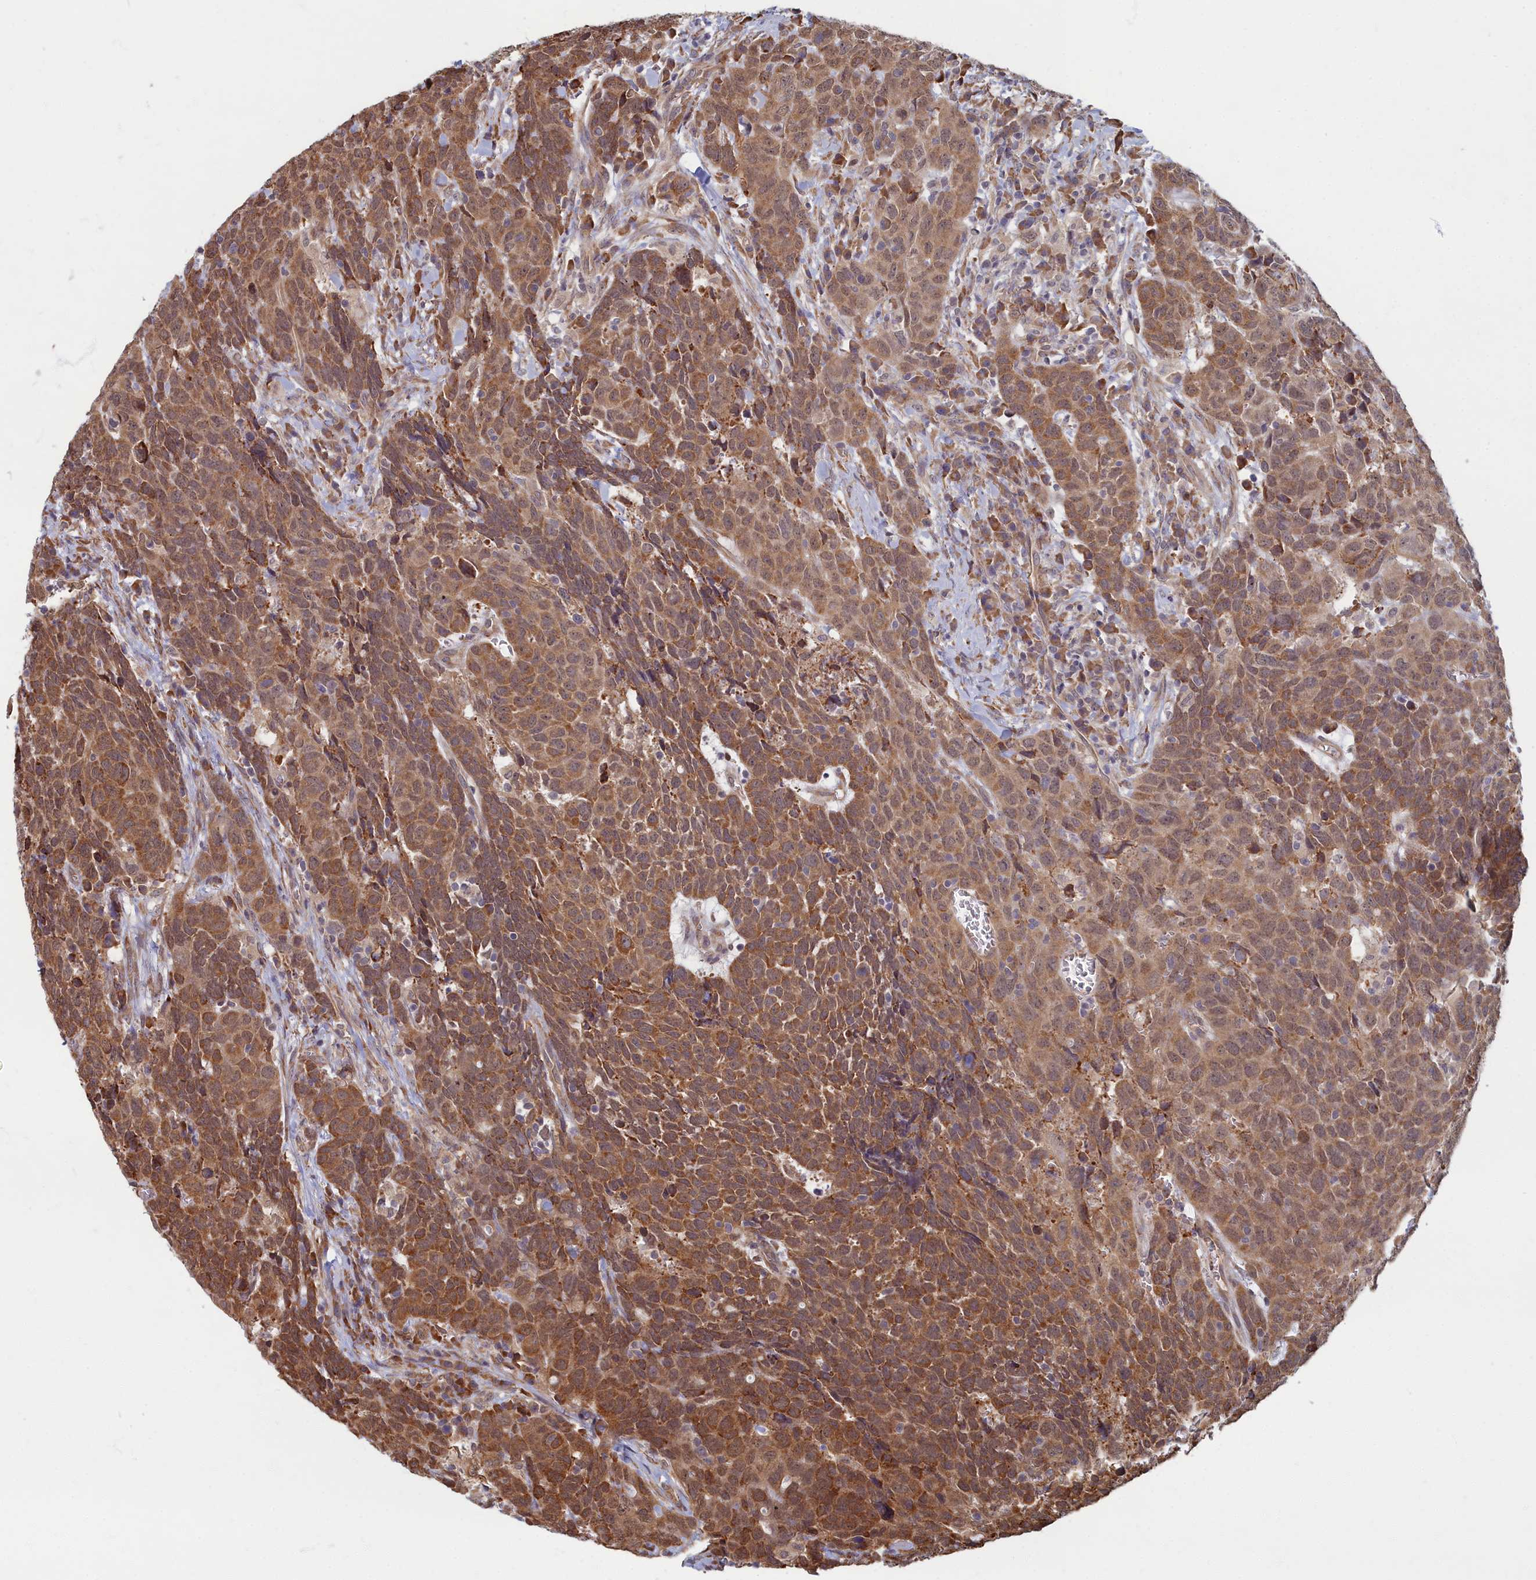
{"staining": {"intensity": "moderate", "quantity": ">75%", "location": "cytoplasmic/membranous"}, "tissue": "head and neck cancer", "cell_type": "Tumor cells", "image_type": "cancer", "snomed": [{"axis": "morphology", "description": "Squamous cell carcinoma, NOS"}, {"axis": "topography", "description": "Head-Neck"}], "caption": "This photomicrograph exhibits immunohistochemistry staining of human head and neck squamous cell carcinoma, with medium moderate cytoplasmic/membranous expression in approximately >75% of tumor cells.", "gene": "MAK16", "patient": {"sex": "male", "age": 66}}